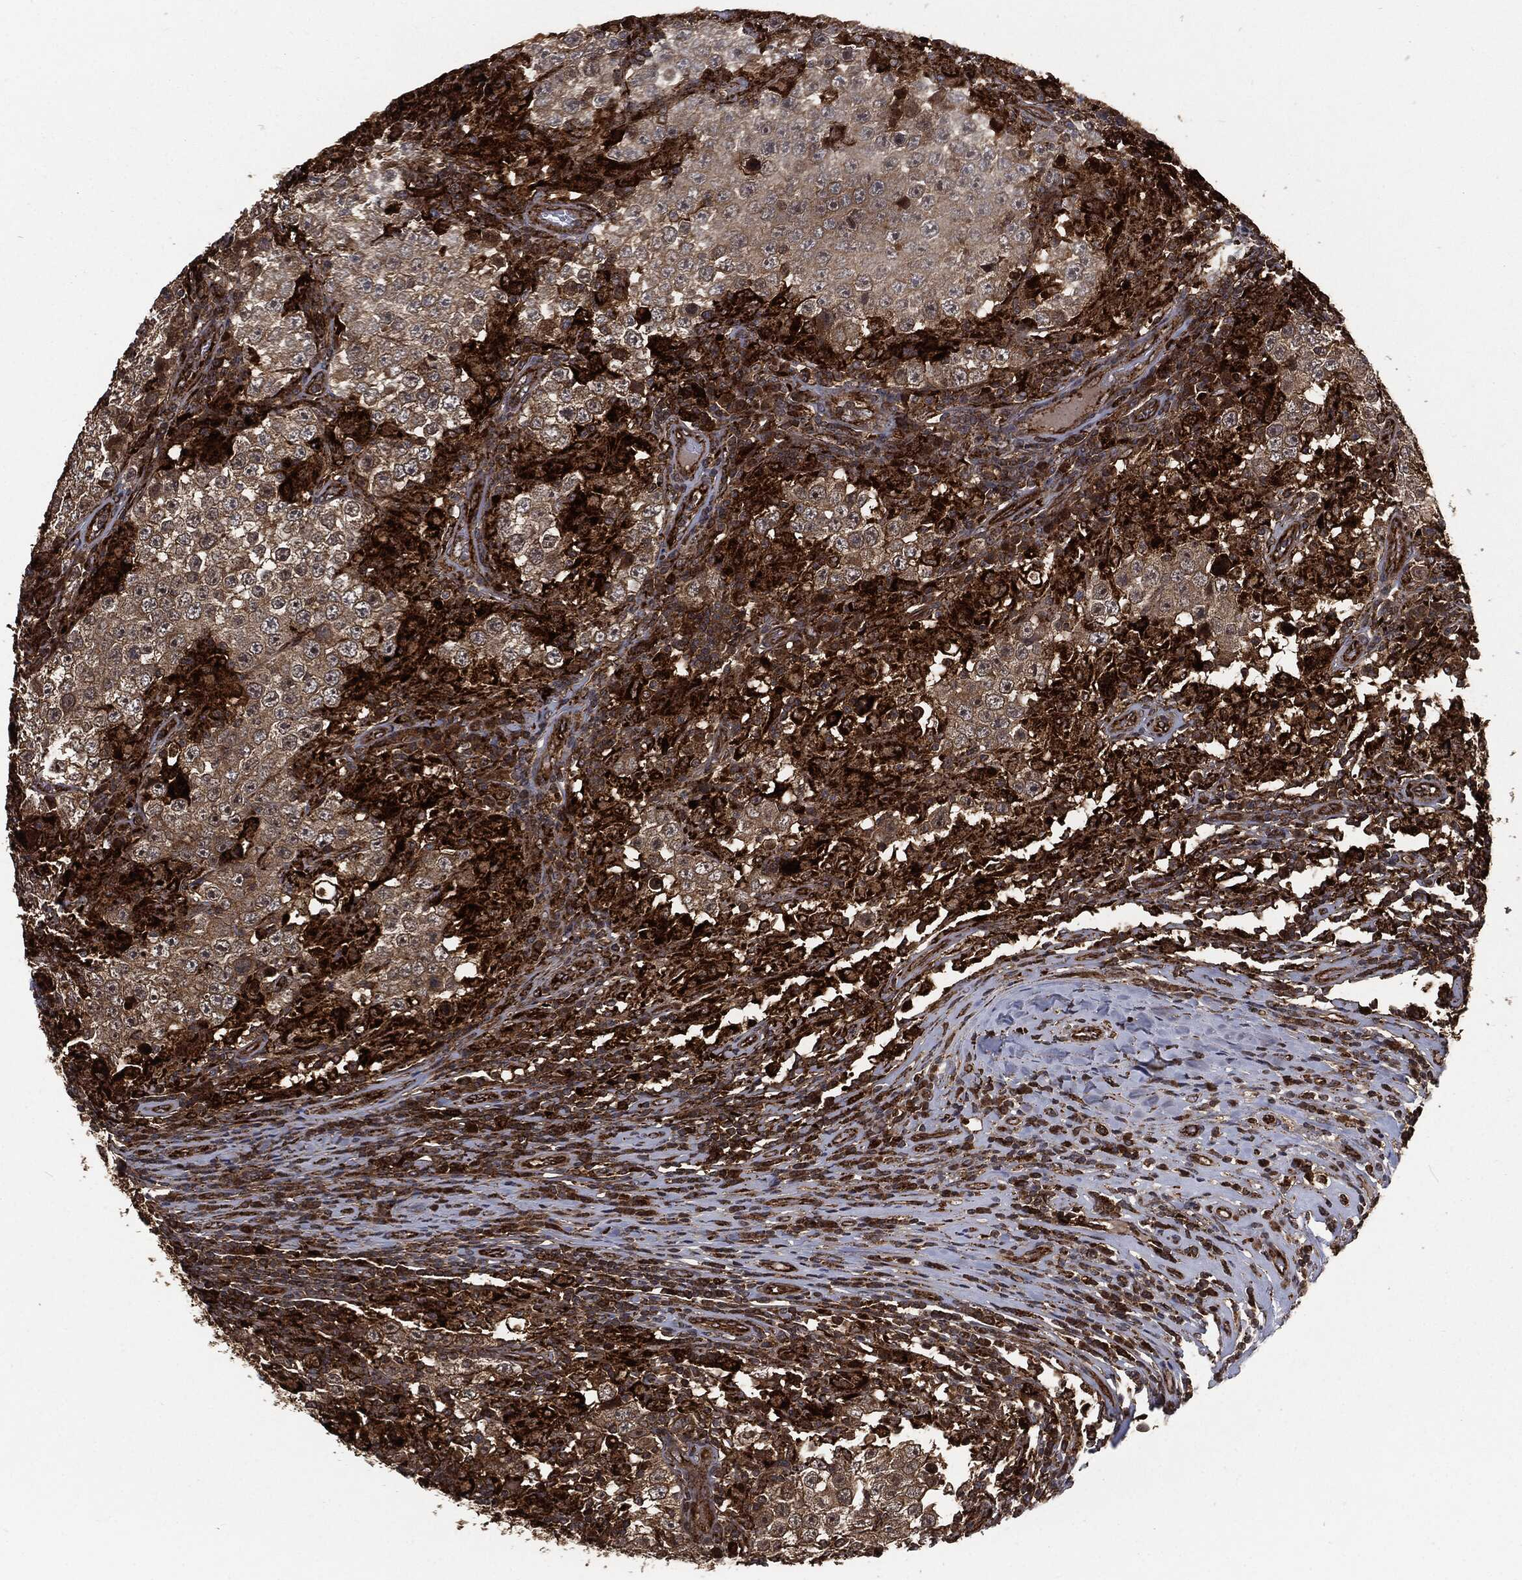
{"staining": {"intensity": "weak", "quantity": "25%-75%", "location": "cytoplasmic/membranous"}, "tissue": "testis cancer", "cell_type": "Tumor cells", "image_type": "cancer", "snomed": [{"axis": "morphology", "description": "Seminoma, NOS"}, {"axis": "morphology", "description": "Carcinoma, Embryonal, NOS"}, {"axis": "topography", "description": "Testis"}], "caption": "A high-resolution photomicrograph shows IHC staining of testis seminoma, which reveals weak cytoplasmic/membranous expression in approximately 25%-75% of tumor cells. Ihc stains the protein in brown and the nuclei are stained blue.", "gene": "RFTN1", "patient": {"sex": "male", "age": 41}}